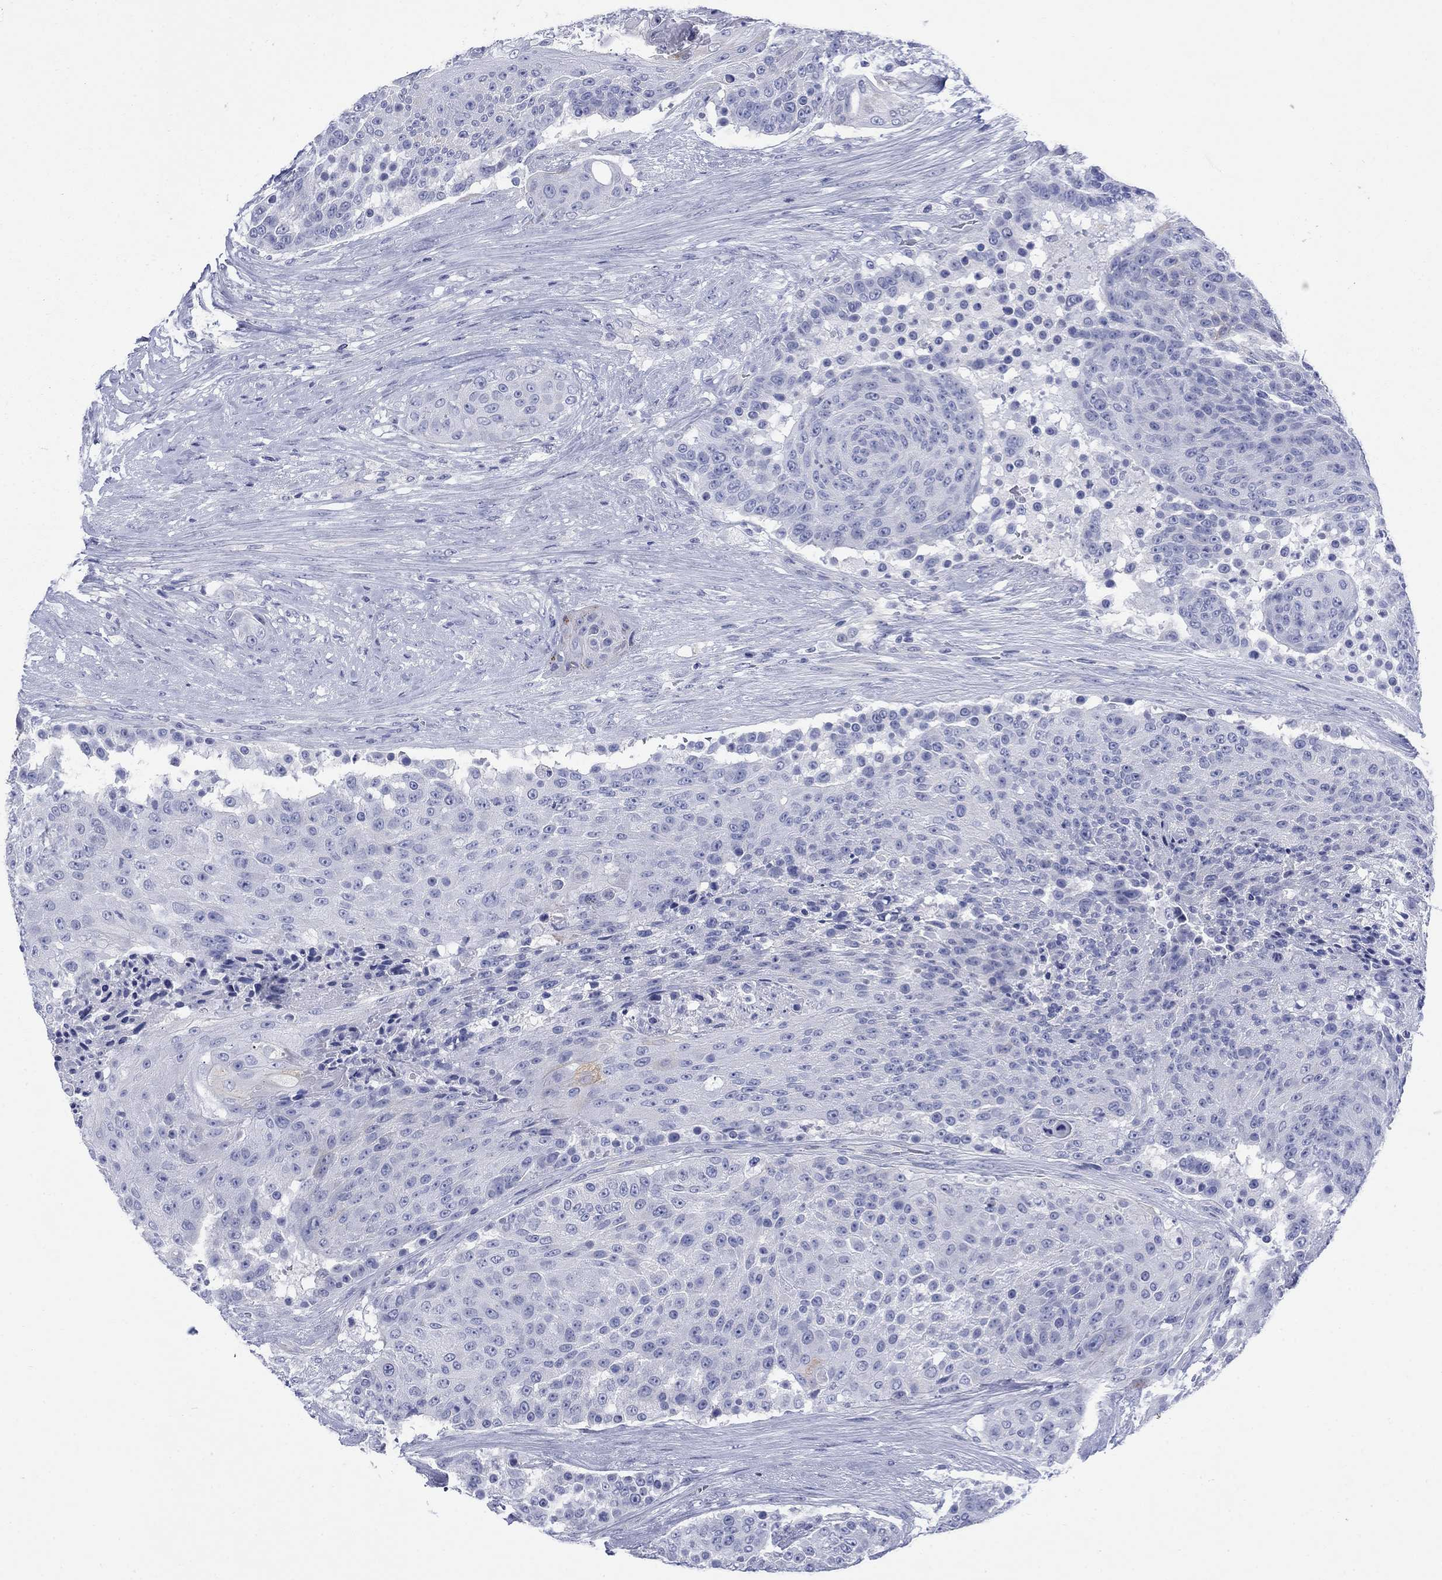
{"staining": {"intensity": "negative", "quantity": "none", "location": "none"}, "tissue": "urothelial cancer", "cell_type": "Tumor cells", "image_type": "cancer", "snomed": [{"axis": "morphology", "description": "Urothelial carcinoma, High grade"}, {"axis": "topography", "description": "Urinary bladder"}], "caption": "DAB (3,3'-diaminobenzidine) immunohistochemical staining of urothelial cancer shows no significant staining in tumor cells. Nuclei are stained in blue.", "gene": "IGF2BP3", "patient": {"sex": "female", "age": 63}}